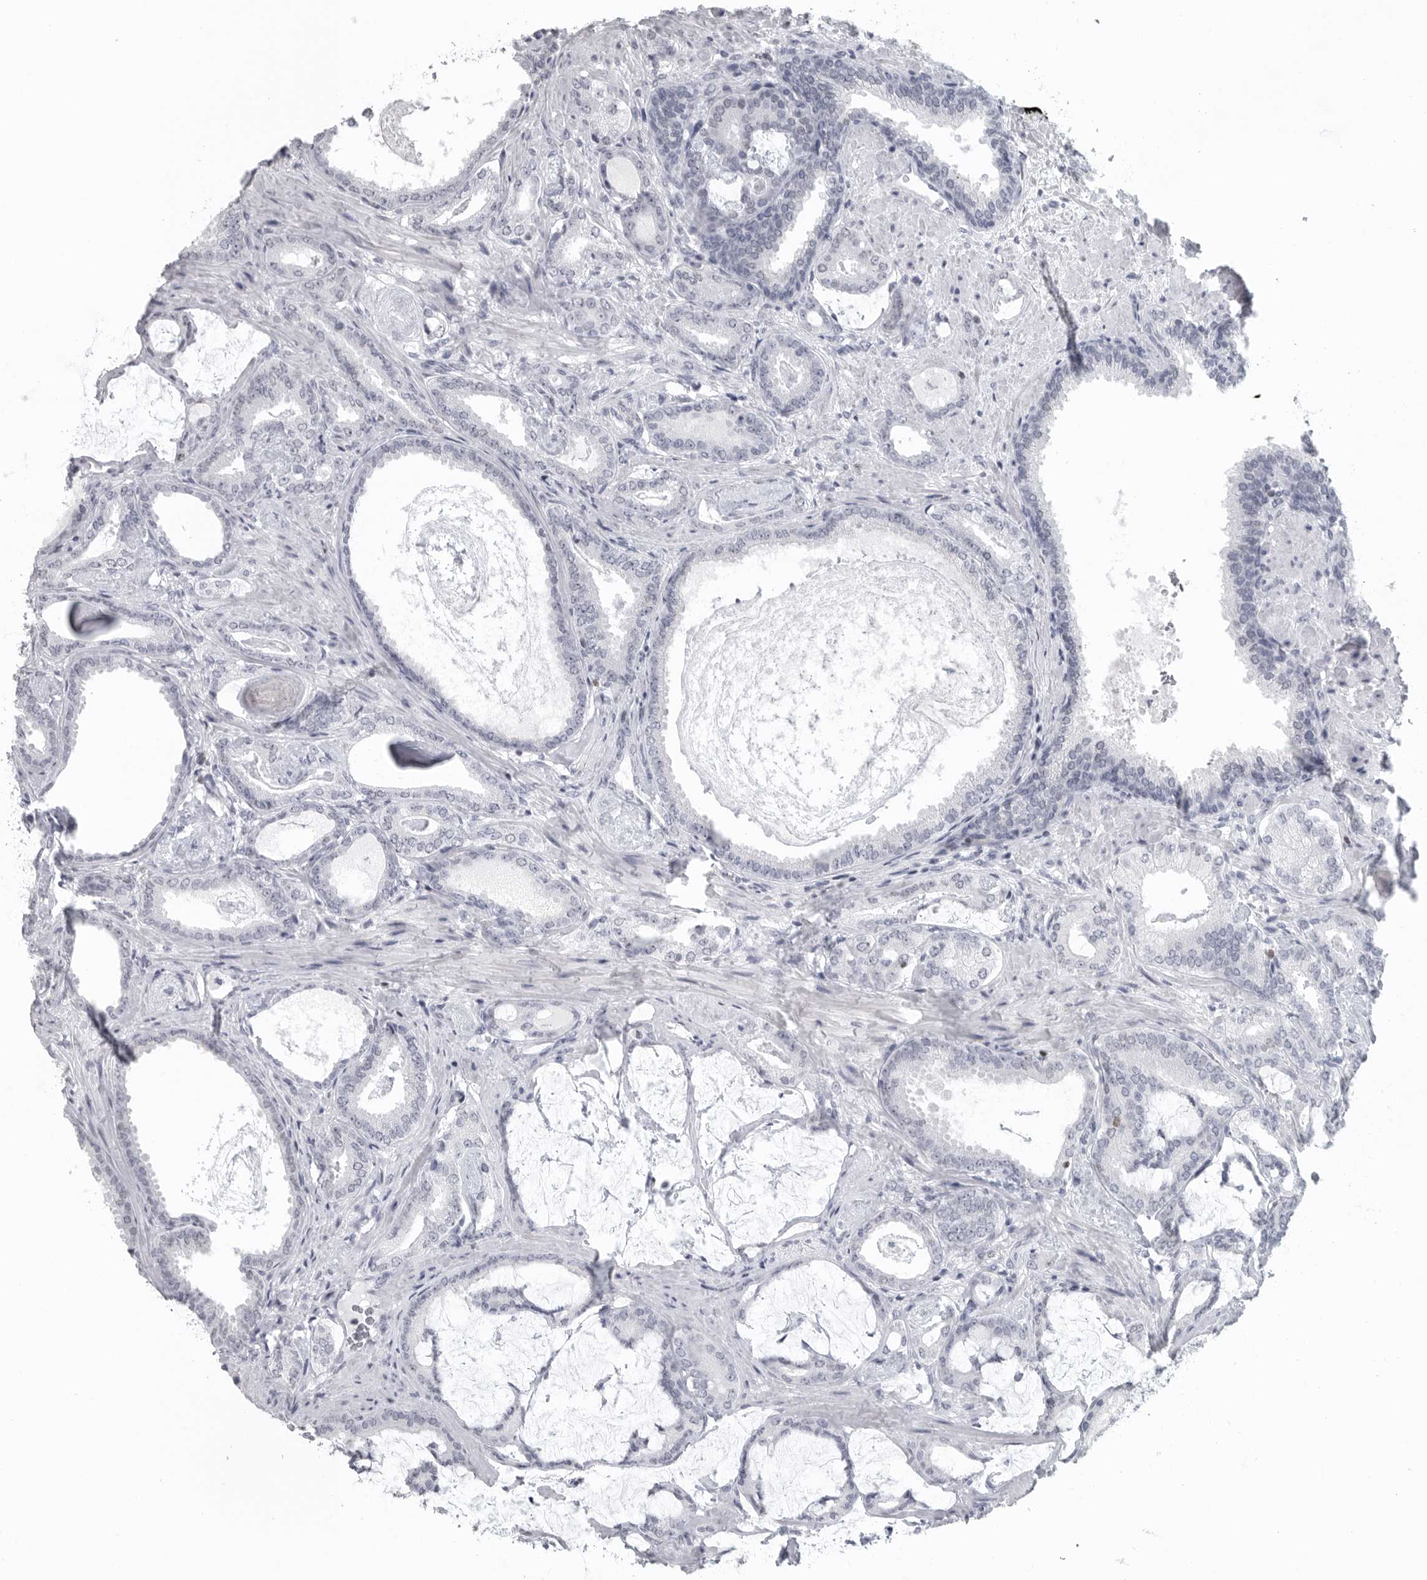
{"staining": {"intensity": "negative", "quantity": "none", "location": "none"}, "tissue": "prostate cancer", "cell_type": "Tumor cells", "image_type": "cancer", "snomed": [{"axis": "morphology", "description": "Adenocarcinoma, Low grade"}, {"axis": "topography", "description": "Prostate"}], "caption": "Prostate low-grade adenocarcinoma stained for a protein using immunohistochemistry (IHC) displays no expression tumor cells.", "gene": "SATB2", "patient": {"sex": "male", "age": 71}}